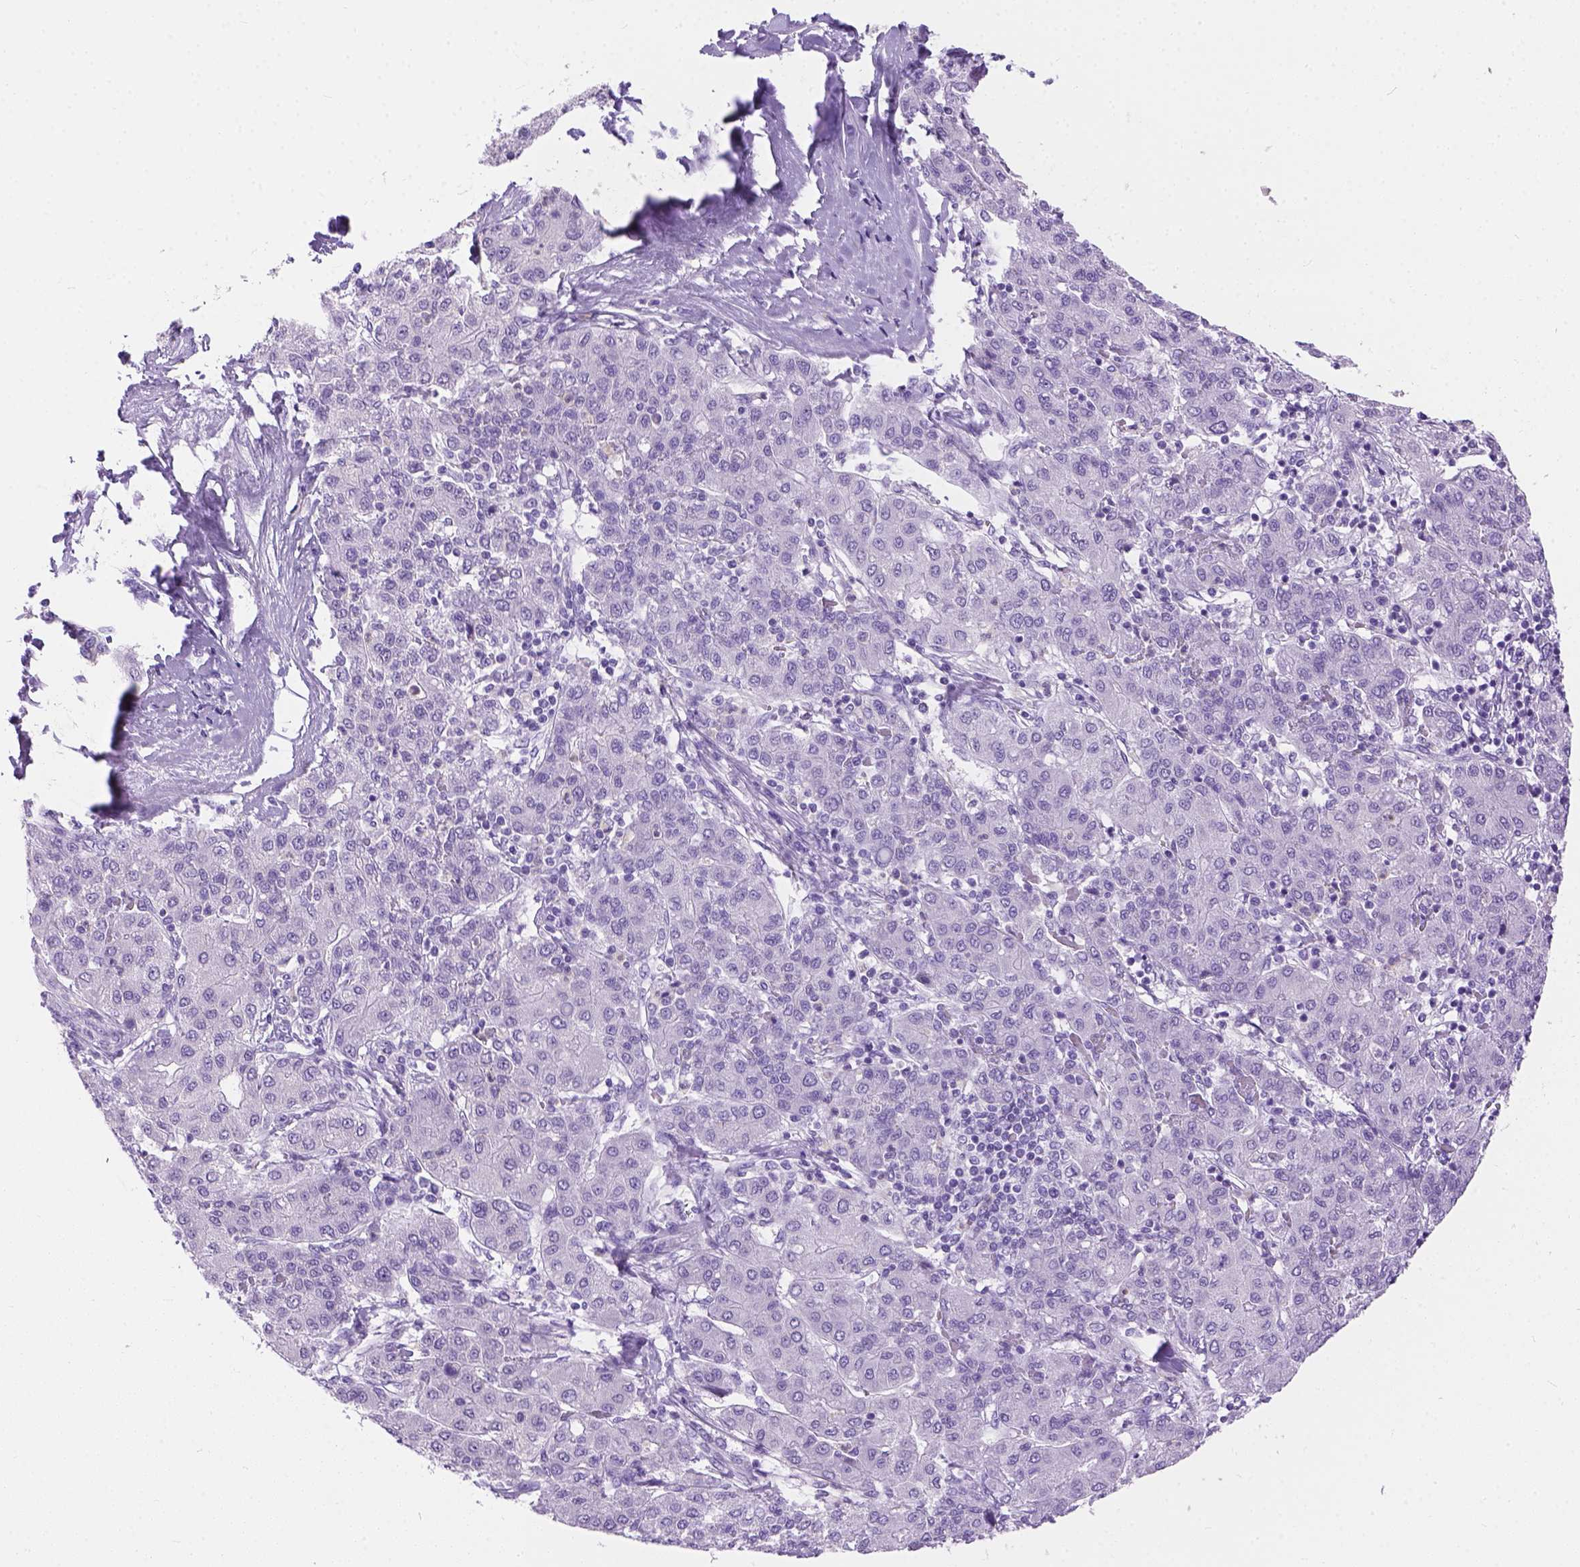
{"staining": {"intensity": "negative", "quantity": "none", "location": "none"}, "tissue": "liver cancer", "cell_type": "Tumor cells", "image_type": "cancer", "snomed": [{"axis": "morphology", "description": "Carcinoma, Hepatocellular, NOS"}, {"axis": "topography", "description": "Liver"}], "caption": "IHC histopathology image of human hepatocellular carcinoma (liver) stained for a protein (brown), which demonstrates no expression in tumor cells.", "gene": "TMEM38A", "patient": {"sex": "male", "age": 65}}